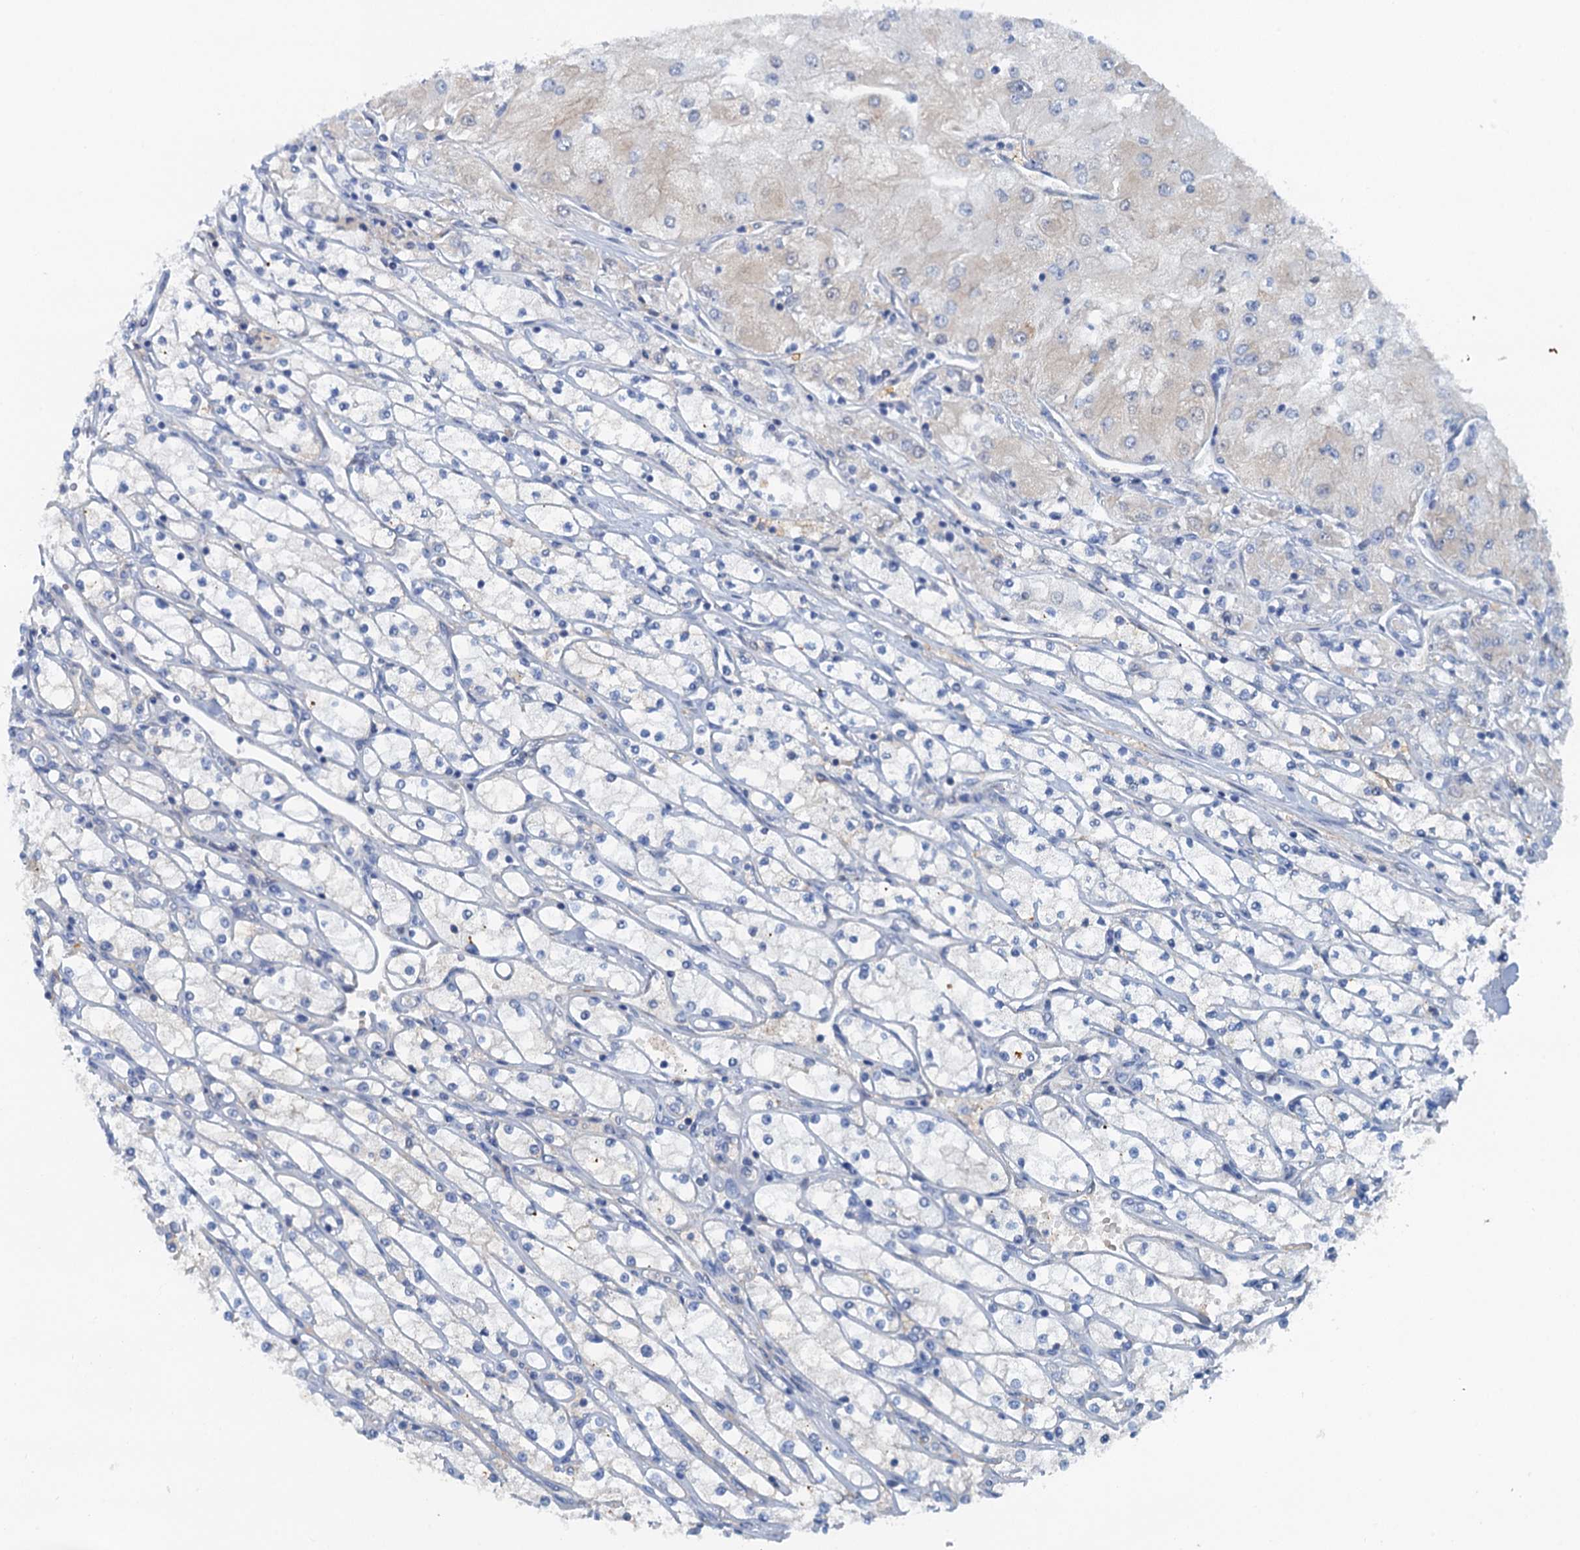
{"staining": {"intensity": "negative", "quantity": "none", "location": "none"}, "tissue": "renal cancer", "cell_type": "Tumor cells", "image_type": "cancer", "snomed": [{"axis": "morphology", "description": "Adenocarcinoma, NOS"}, {"axis": "topography", "description": "Kidney"}], "caption": "Immunohistochemical staining of renal adenocarcinoma demonstrates no significant expression in tumor cells.", "gene": "MYADML2", "patient": {"sex": "male", "age": 80}}